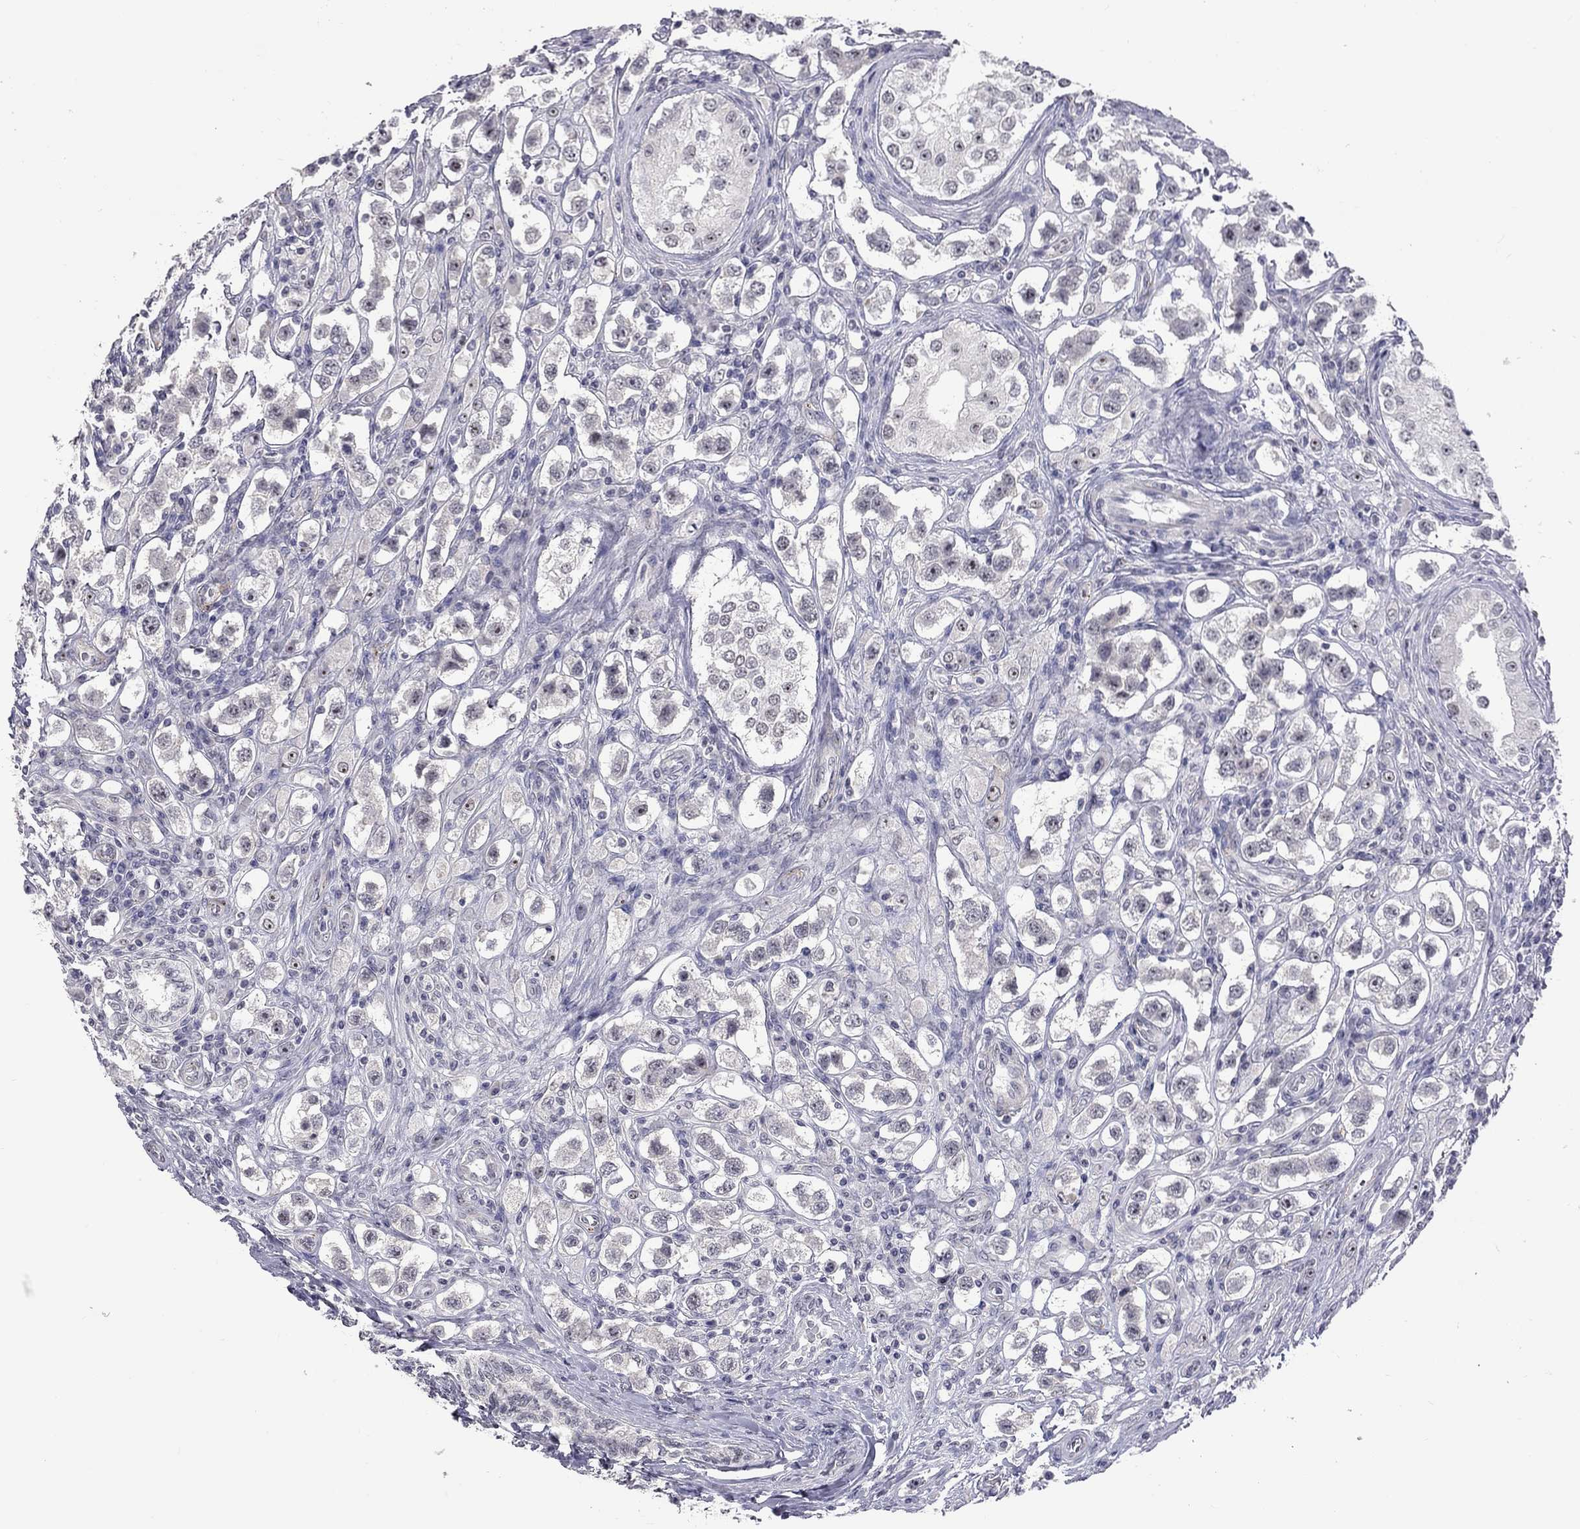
{"staining": {"intensity": "weak", "quantity": "<25%", "location": "nuclear"}, "tissue": "testis cancer", "cell_type": "Tumor cells", "image_type": "cancer", "snomed": [{"axis": "morphology", "description": "Seminoma, NOS"}, {"axis": "topography", "description": "Testis"}], "caption": "Human testis seminoma stained for a protein using IHC demonstrates no positivity in tumor cells.", "gene": "GSG1L", "patient": {"sex": "male", "age": 37}}